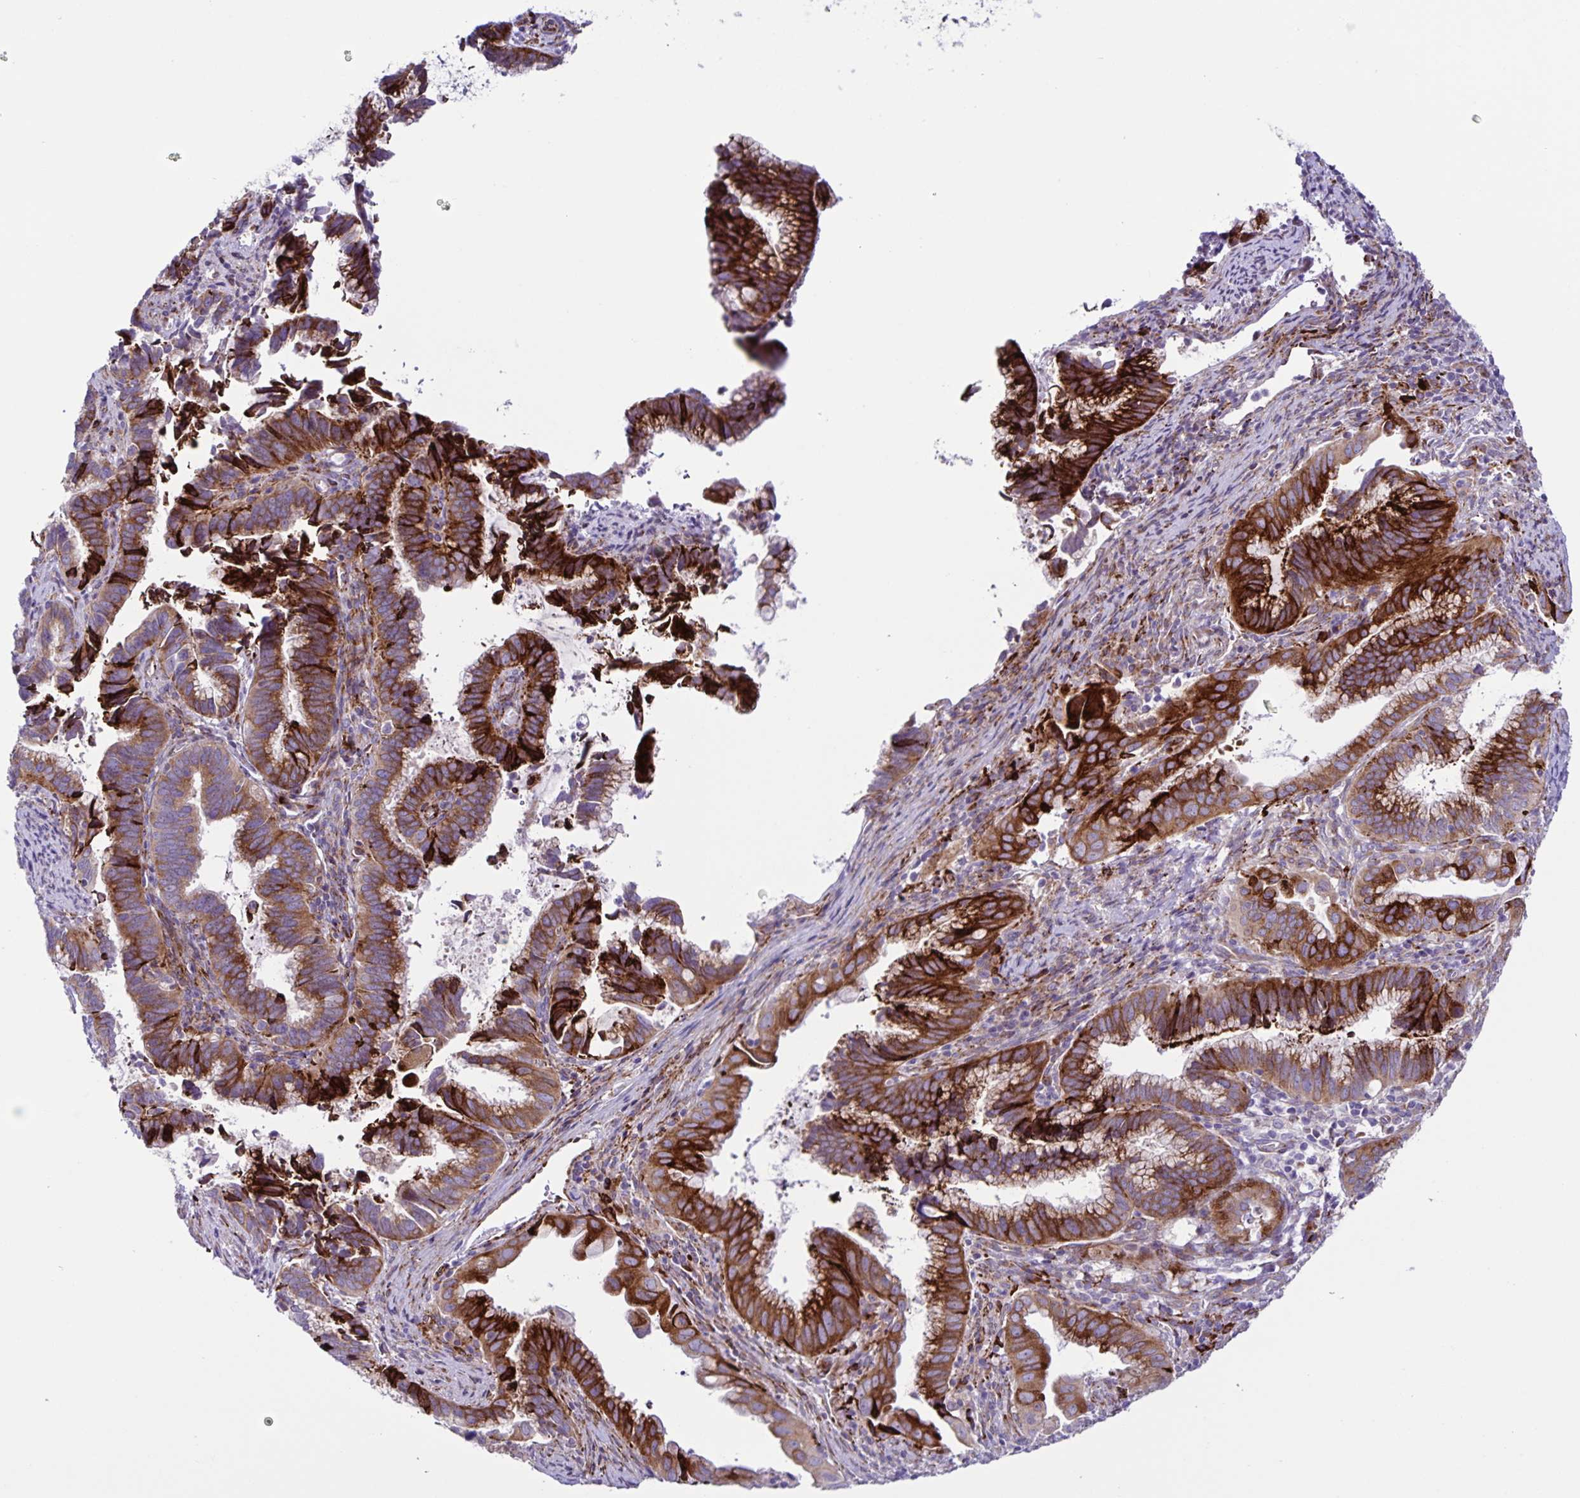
{"staining": {"intensity": "strong", "quantity": "25%-75%", "location": "cytoplasmic/membranous"}, "tissue": "cervical cancer", "cell_type": "Tumor cells", "image_type": "cancer", "snomed": [{"axis": "morphology", "description": "Adenocarcinoma, NOS"}, {"axis": "topography", "description": "Cervix"}], "caption": "This image displays immunohistochemistry staining of human cervical cancer (adenocarcinoma), with high strong cytoplasmic/membranous staining in approximately 25%-75% of tumor cells.", "gene": "OSBPL5", "patient": {"sex": "female", "age": 61}}